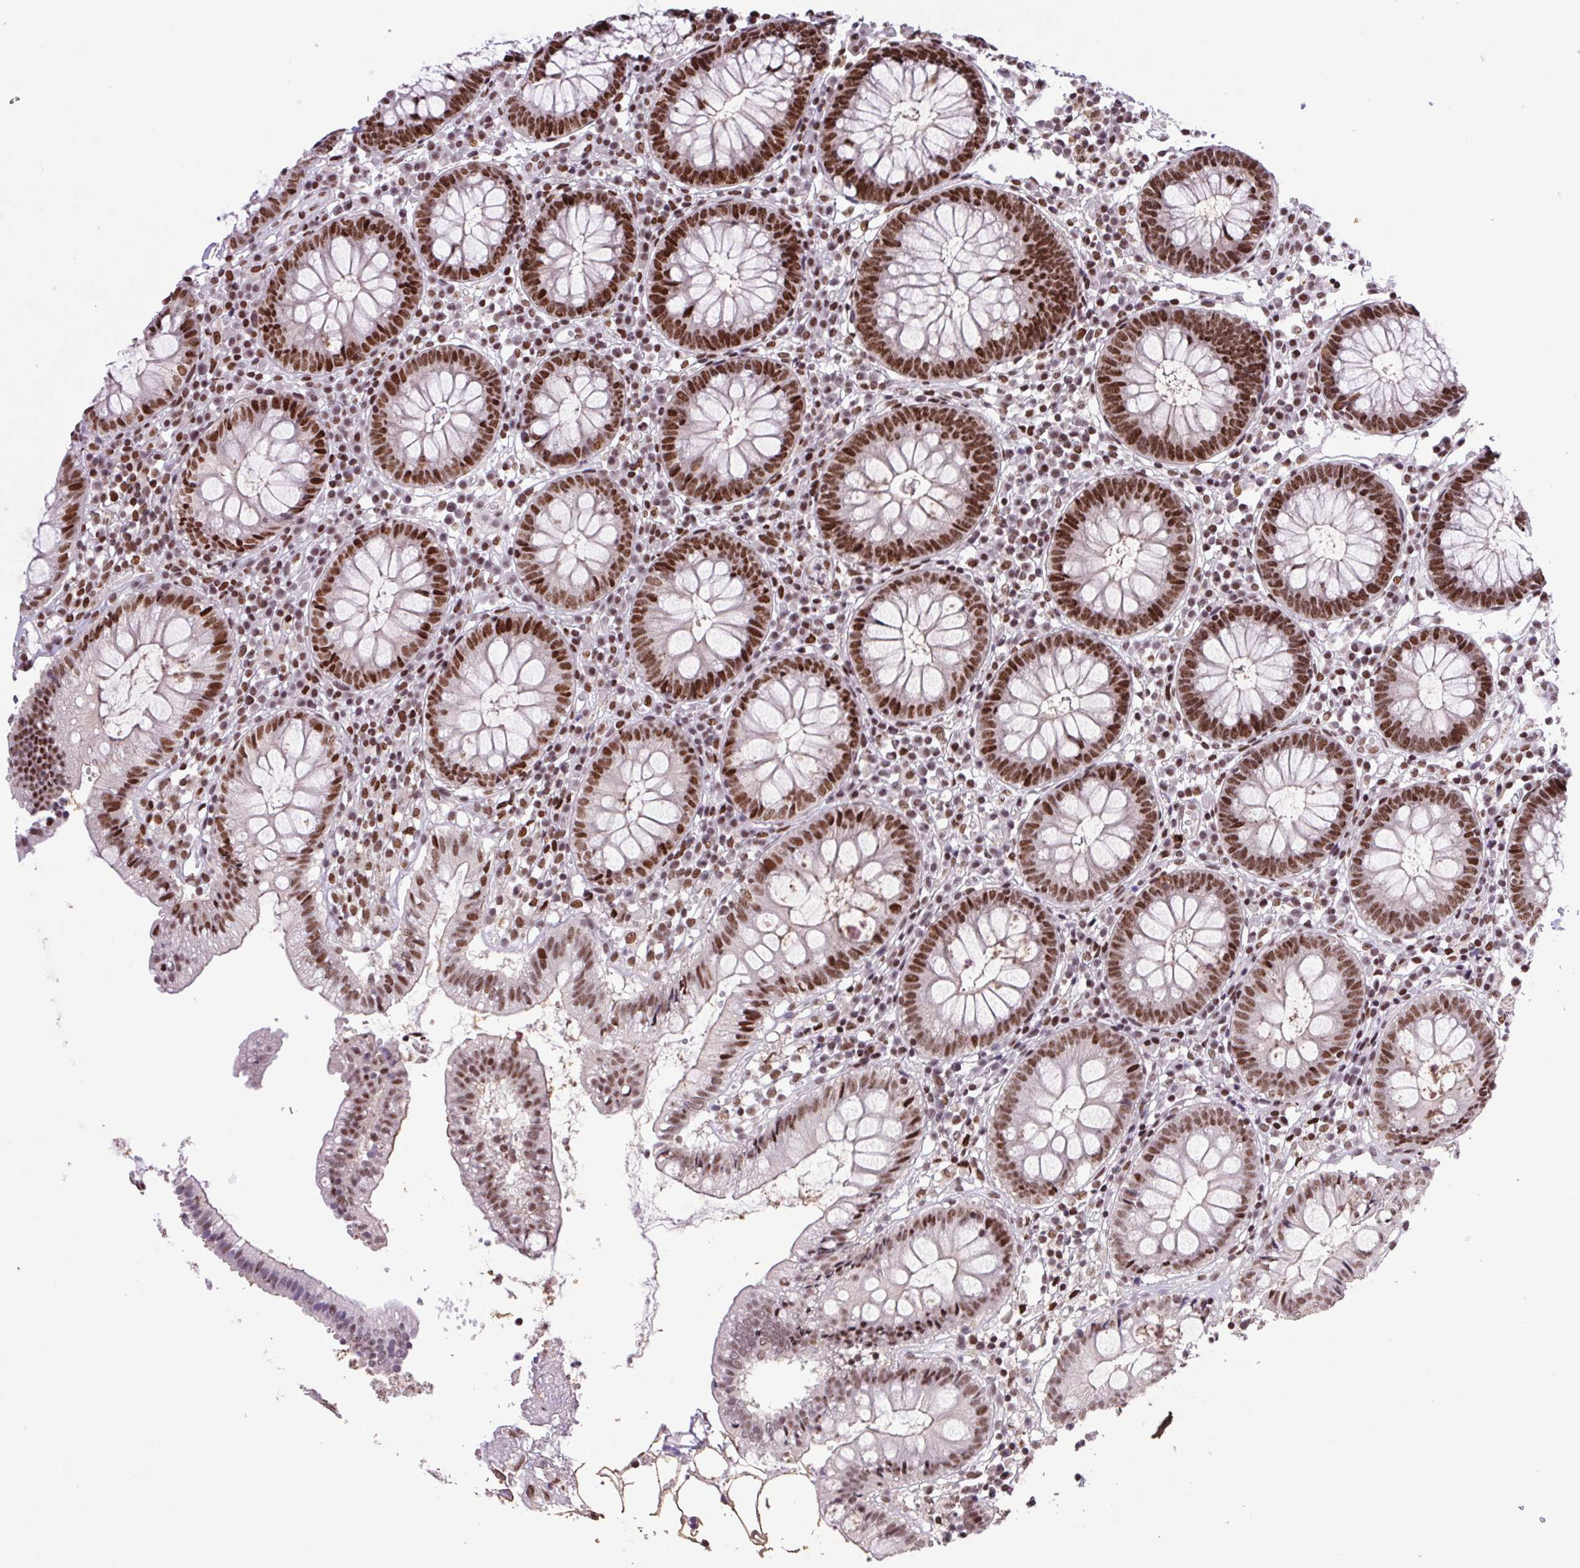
{"staining": {"intensity": "moderate", "quantity": ">75%", "location": "nuclear"}, "tissue": "colon", "cell_type": "Endothelial cells", "image_type": "normal", "snomed": [{"axis": "morphology", "description": "Normal tissue, NOS"}, {"axis": "morphology", "description": "Adenocarcinoma, NOS"}, {"axis": "topography", "description": "Colon"}], "caption": "This is a photomicrograph of immunohistochemistry staining of normal colon, which shows moderate expression in the nuclear of endothelial cells.", "gene": "LDLRAD4", "patient": {"sex": "male", "age": 83}}